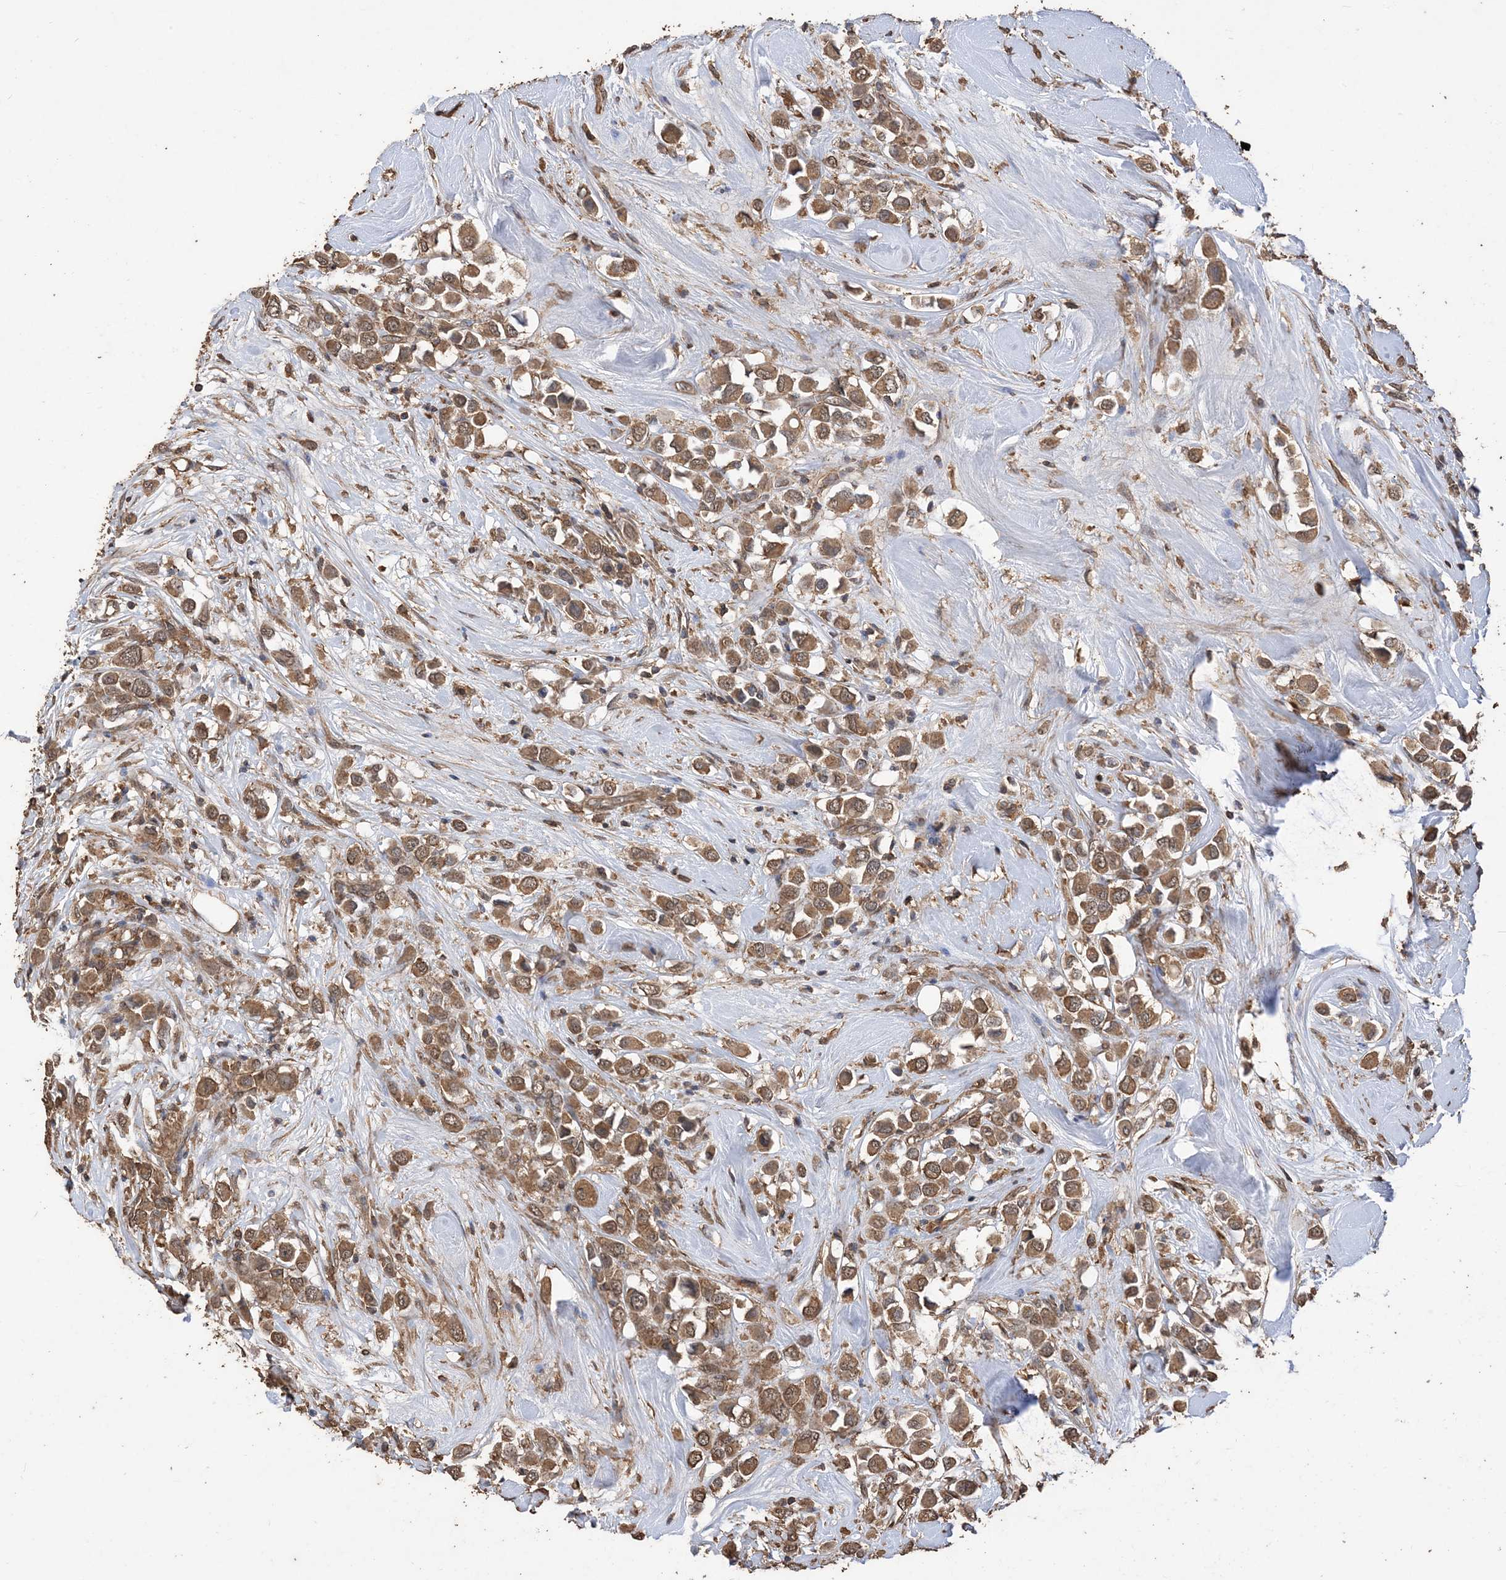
{"staining": {"intensity": "moderate", "quantity": ">75%", "location": "cytoplasmic/membranous"}, "tissue": "breast cancer", "cell_type": "Tumor cells", "image_type": "cancer", "snomed": [{"axis": "morphology", "description": "Duct carcinoma"}, {"axis": "topography", "description": "Breast"}], "caption": "Breast cancer stained for a protein exhibits moderate cytoplasmic/membranous positivity in tumor cells.", "gene": "ZKSCAN5", "patient": {"sex": "female", "age": 61}}